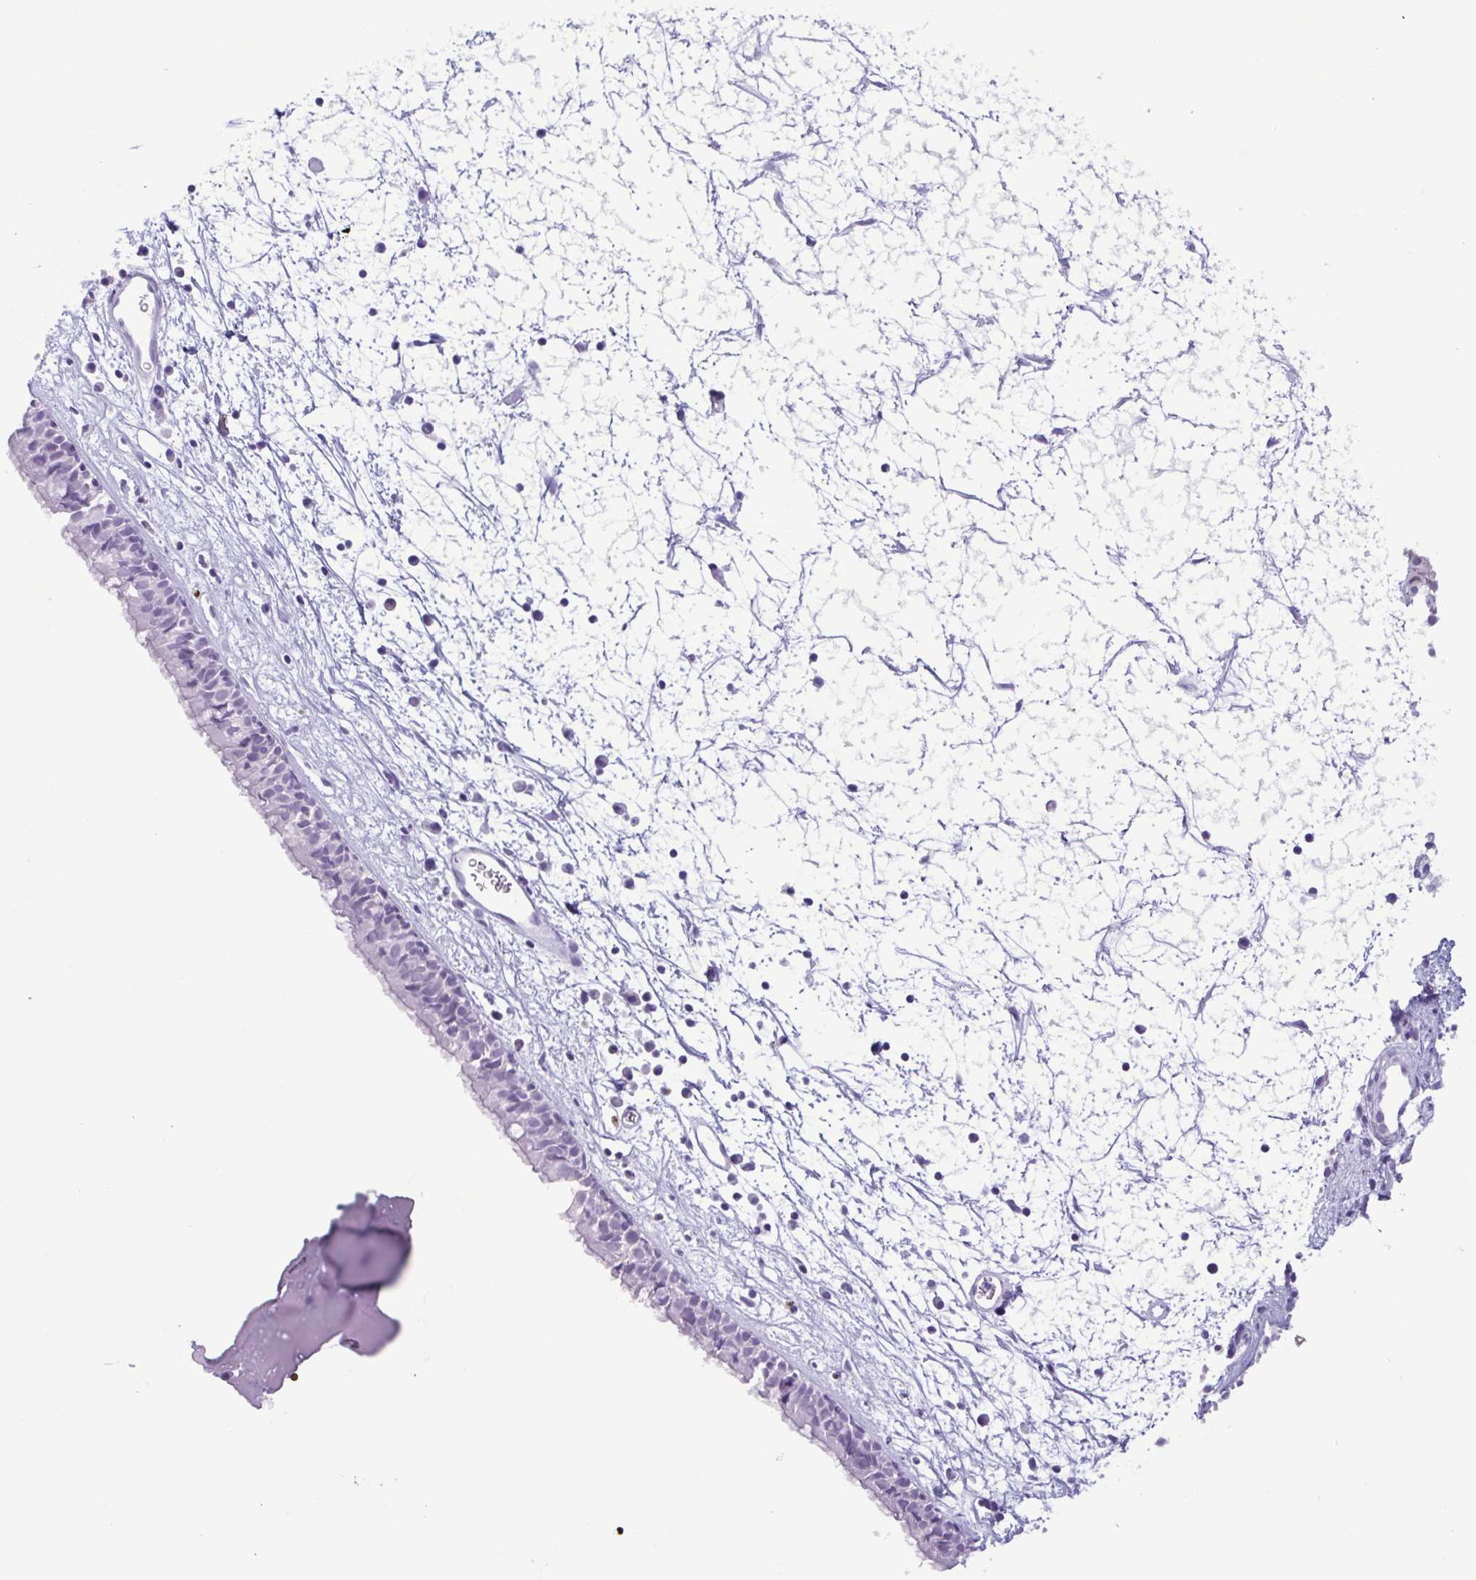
{"staining": {"intensity": "negative", "quantity": "none", "location": "none"}, "tissue": "nasopharynx", "cell_type": "Respiratory epithelial cells", "image_type": "normal", "snomed": [{"axis": "morphology", "description": "Normal tissue, NOS"}, {"axis": "topography", "description": "Nasopharynx"}], "caption": "Nasopharynx was stained to show a protein in brown. There is no significant expression in respiratory epithelial cells. (IHC, brightfield microscopy, high magnification).", "gene": "LTF", "patient": {"sex": "male", "age": 24}}